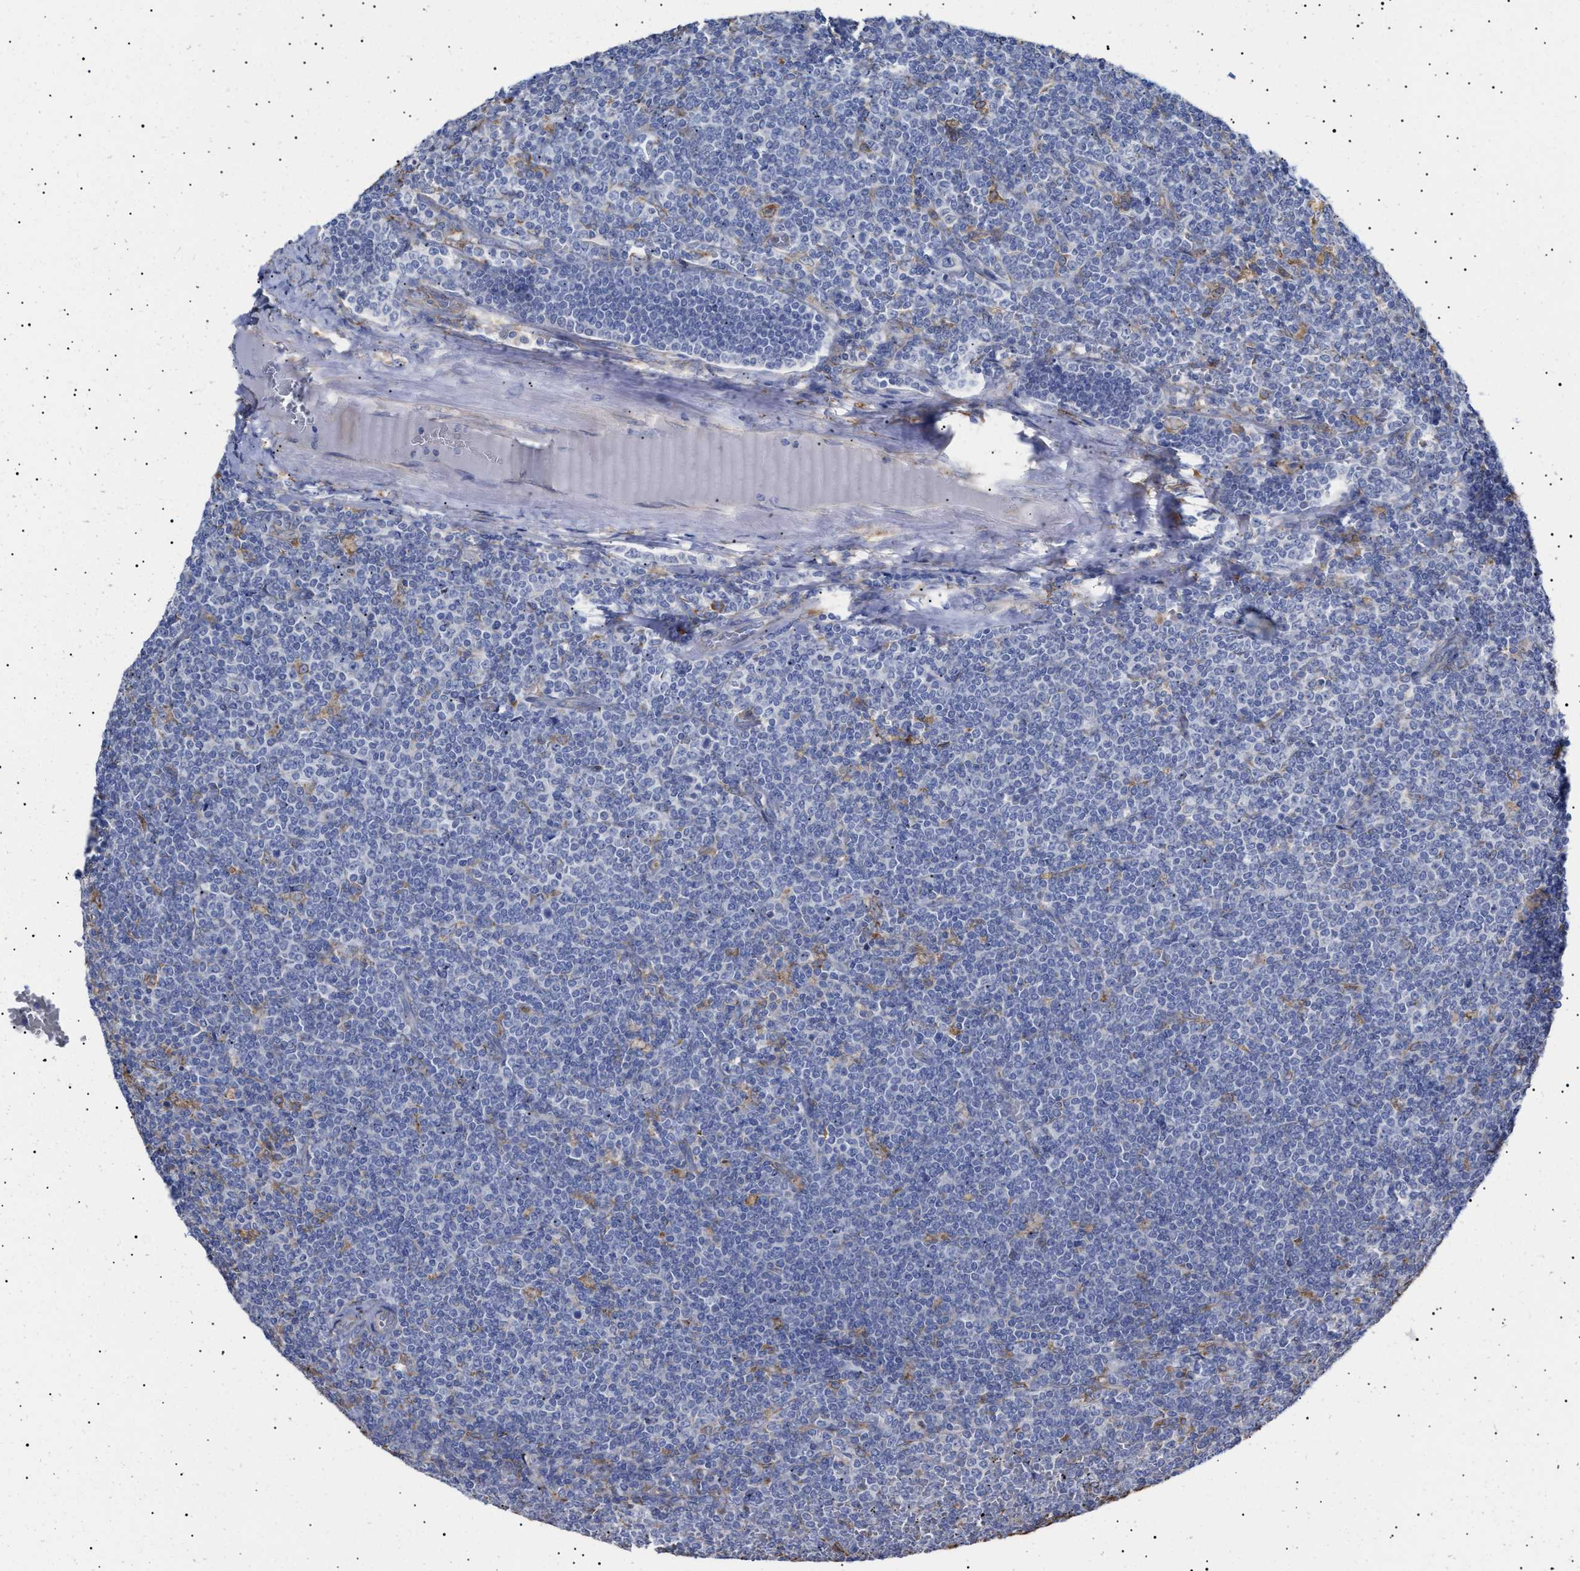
{"staining": {"intensity": "negative", "quantity": "none", "location": "none"}, "tissue": "lymphoma", "cell_type": "Tumor cells", "image_type": "cancer", "snomed": [{"axis": "morphology", "description": "Malignant lymphoma, non-Hodgkin's type, Low grade"}, {"axis": "topography", "description": "Spleen"}], "caption": "Tumor cells are negative for protein expression in human low-grade malignant lymphoma, non-Hodgkin's type.", "gene": "ERCC6L2", "patient": {"sex": "female", "age": 19}}